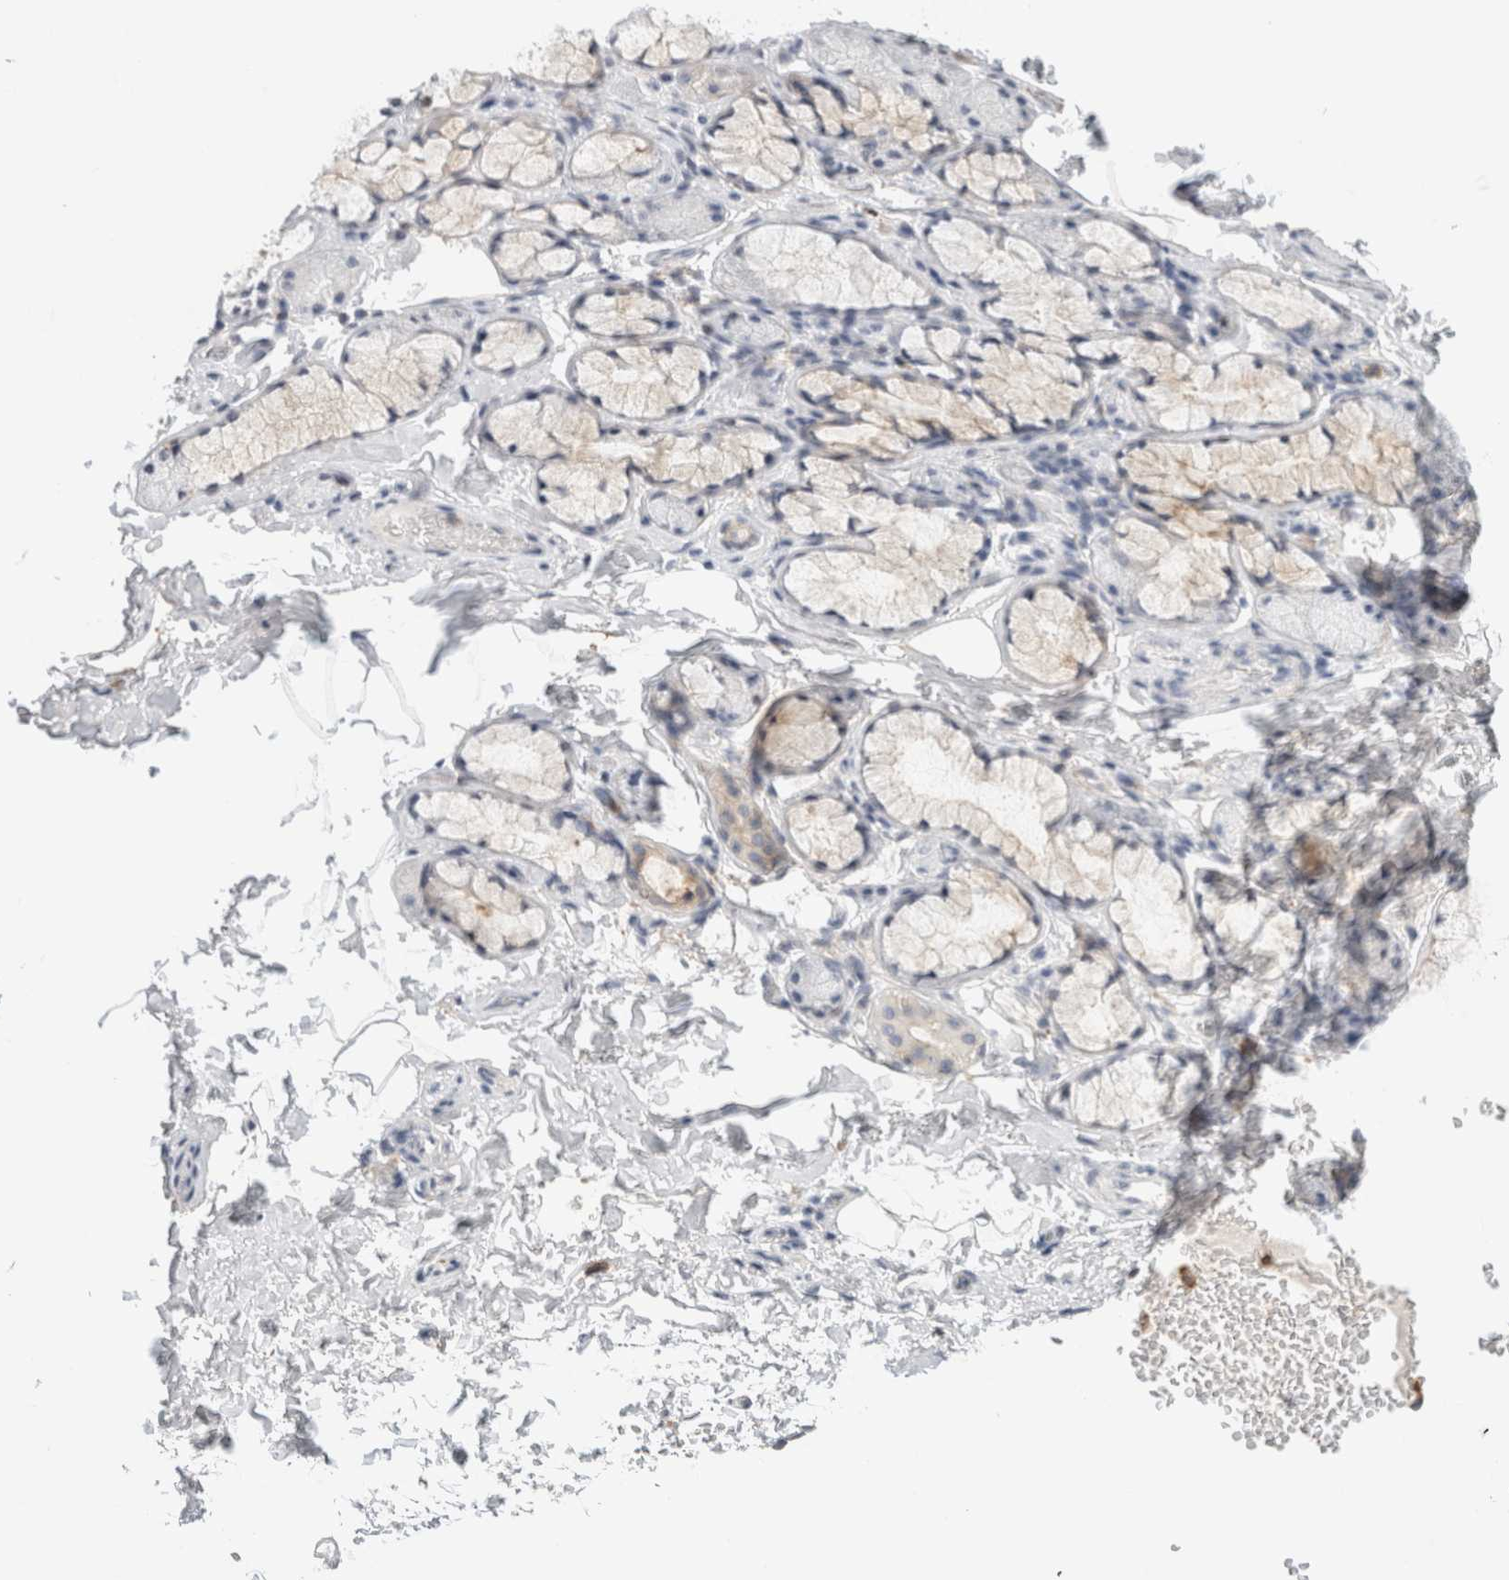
{"staining": {"intensity": "negative", "quantity": "none", "location": "none"}, "tissue": "soft tissue", "cell_type": "Fibroblasts", "image_type": "normal", "snomed": [{"axis": "morphology", "description": "Normal tissue, NOS"}, {"axis": "topography", "description": "Cartilage tissue"}, {"axis": "topography", "description": "Bronchus"}], "caption": "Protein analysis of normal soft tissue displays no significant staining in fibroblasts.", "gene": "P2RY2", "patient": {"sex": "female", "age": 73}}